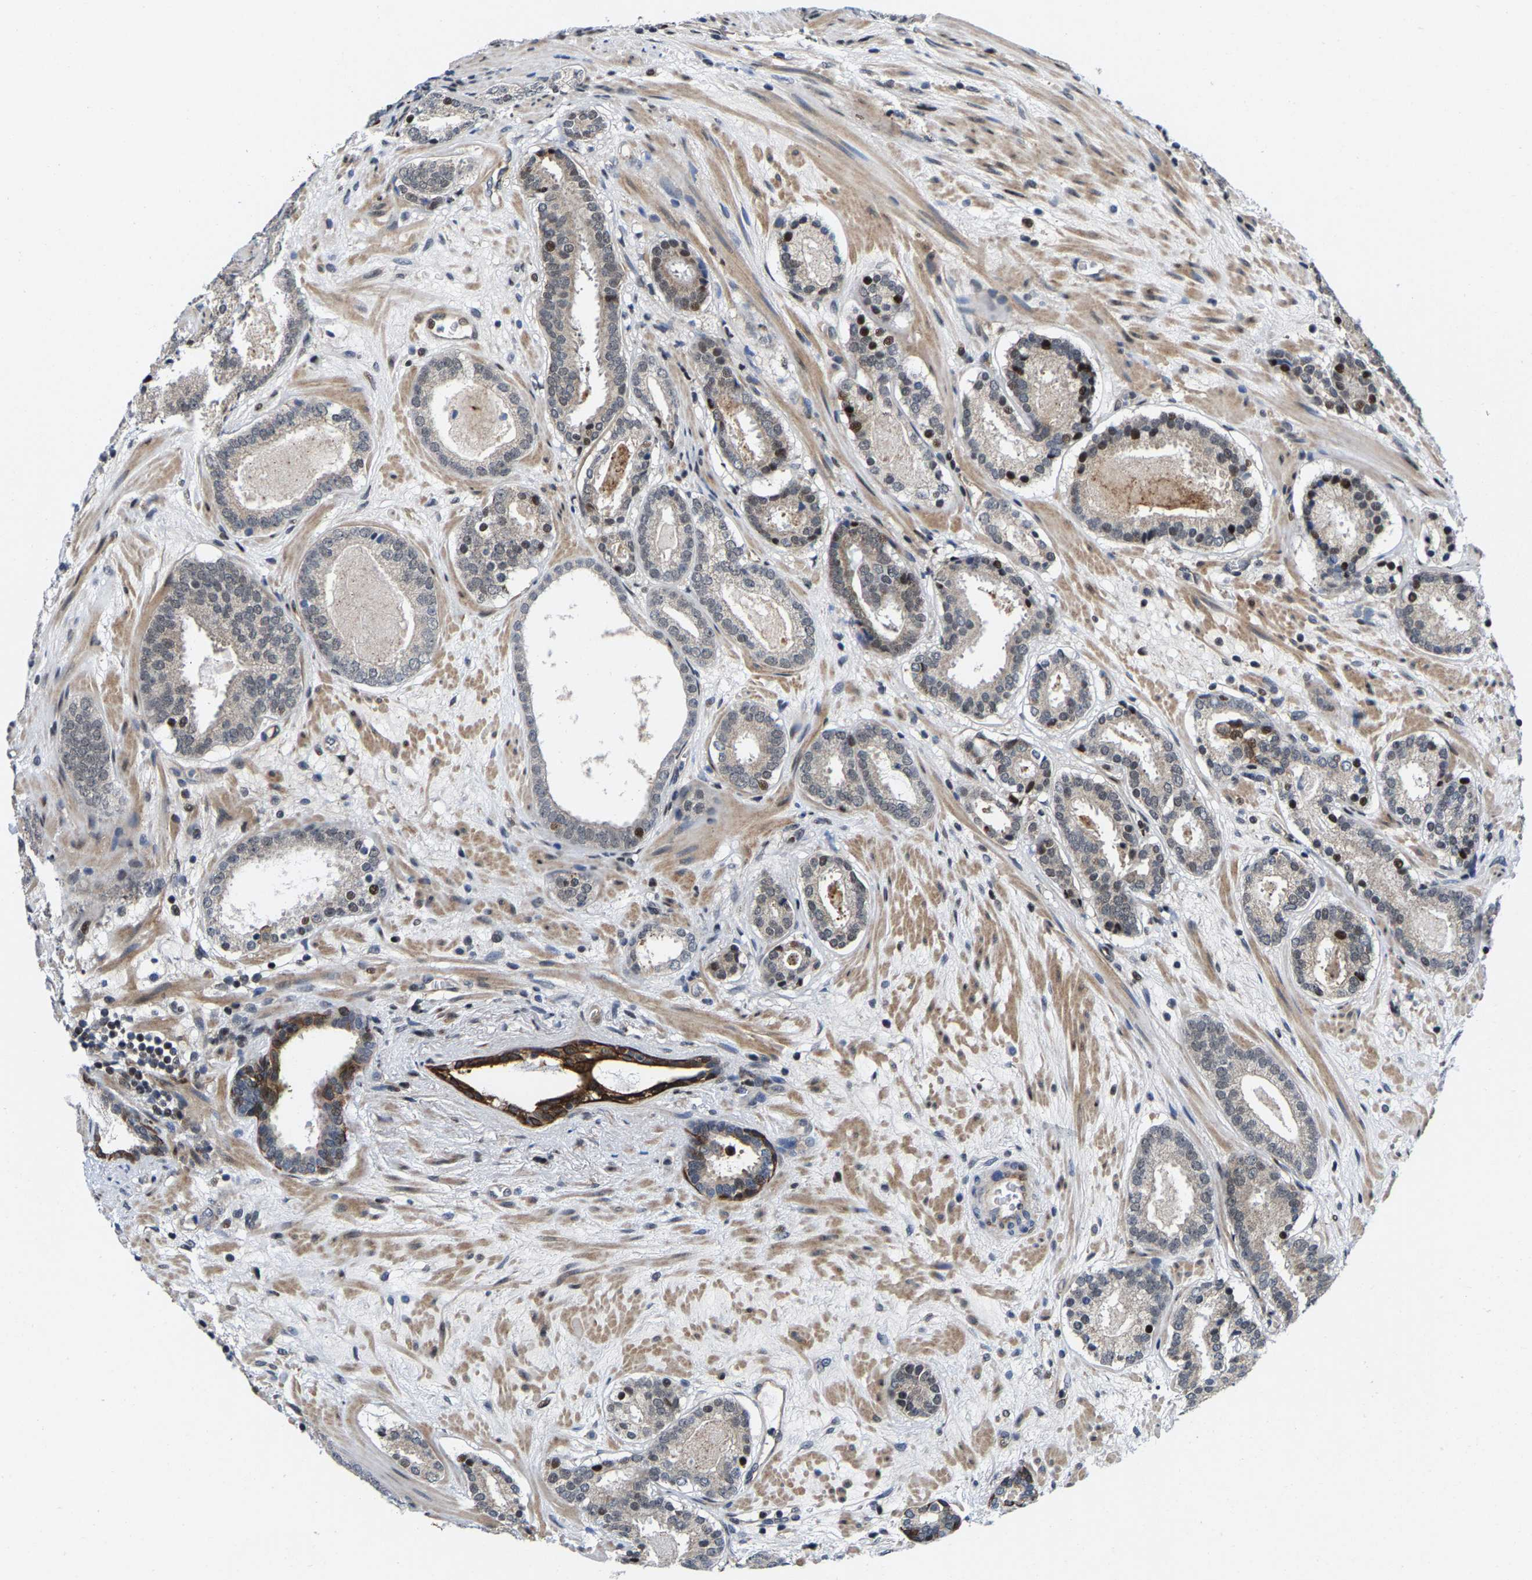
{"staining": {"intensity": "moderate", "quantity": "<25%", "location": "nuclear"}, "tissue": "prostate cancer", "cell_type": "Tumor cells", "image_type": "cancer", "snomed": [{"axis": "morphology", "description": "Adenocarcinoma, Low grade"}, {"axis": "topography", "description": "Prostate"}], "caption": "There is low levels of moderate nuclear positivity in tumor cells of prostate cancer, as demonstrated by immunohistochemical staining (brown color).", "gene": "GTPBP10", "patient": {"sex": "male", "age": 69}}